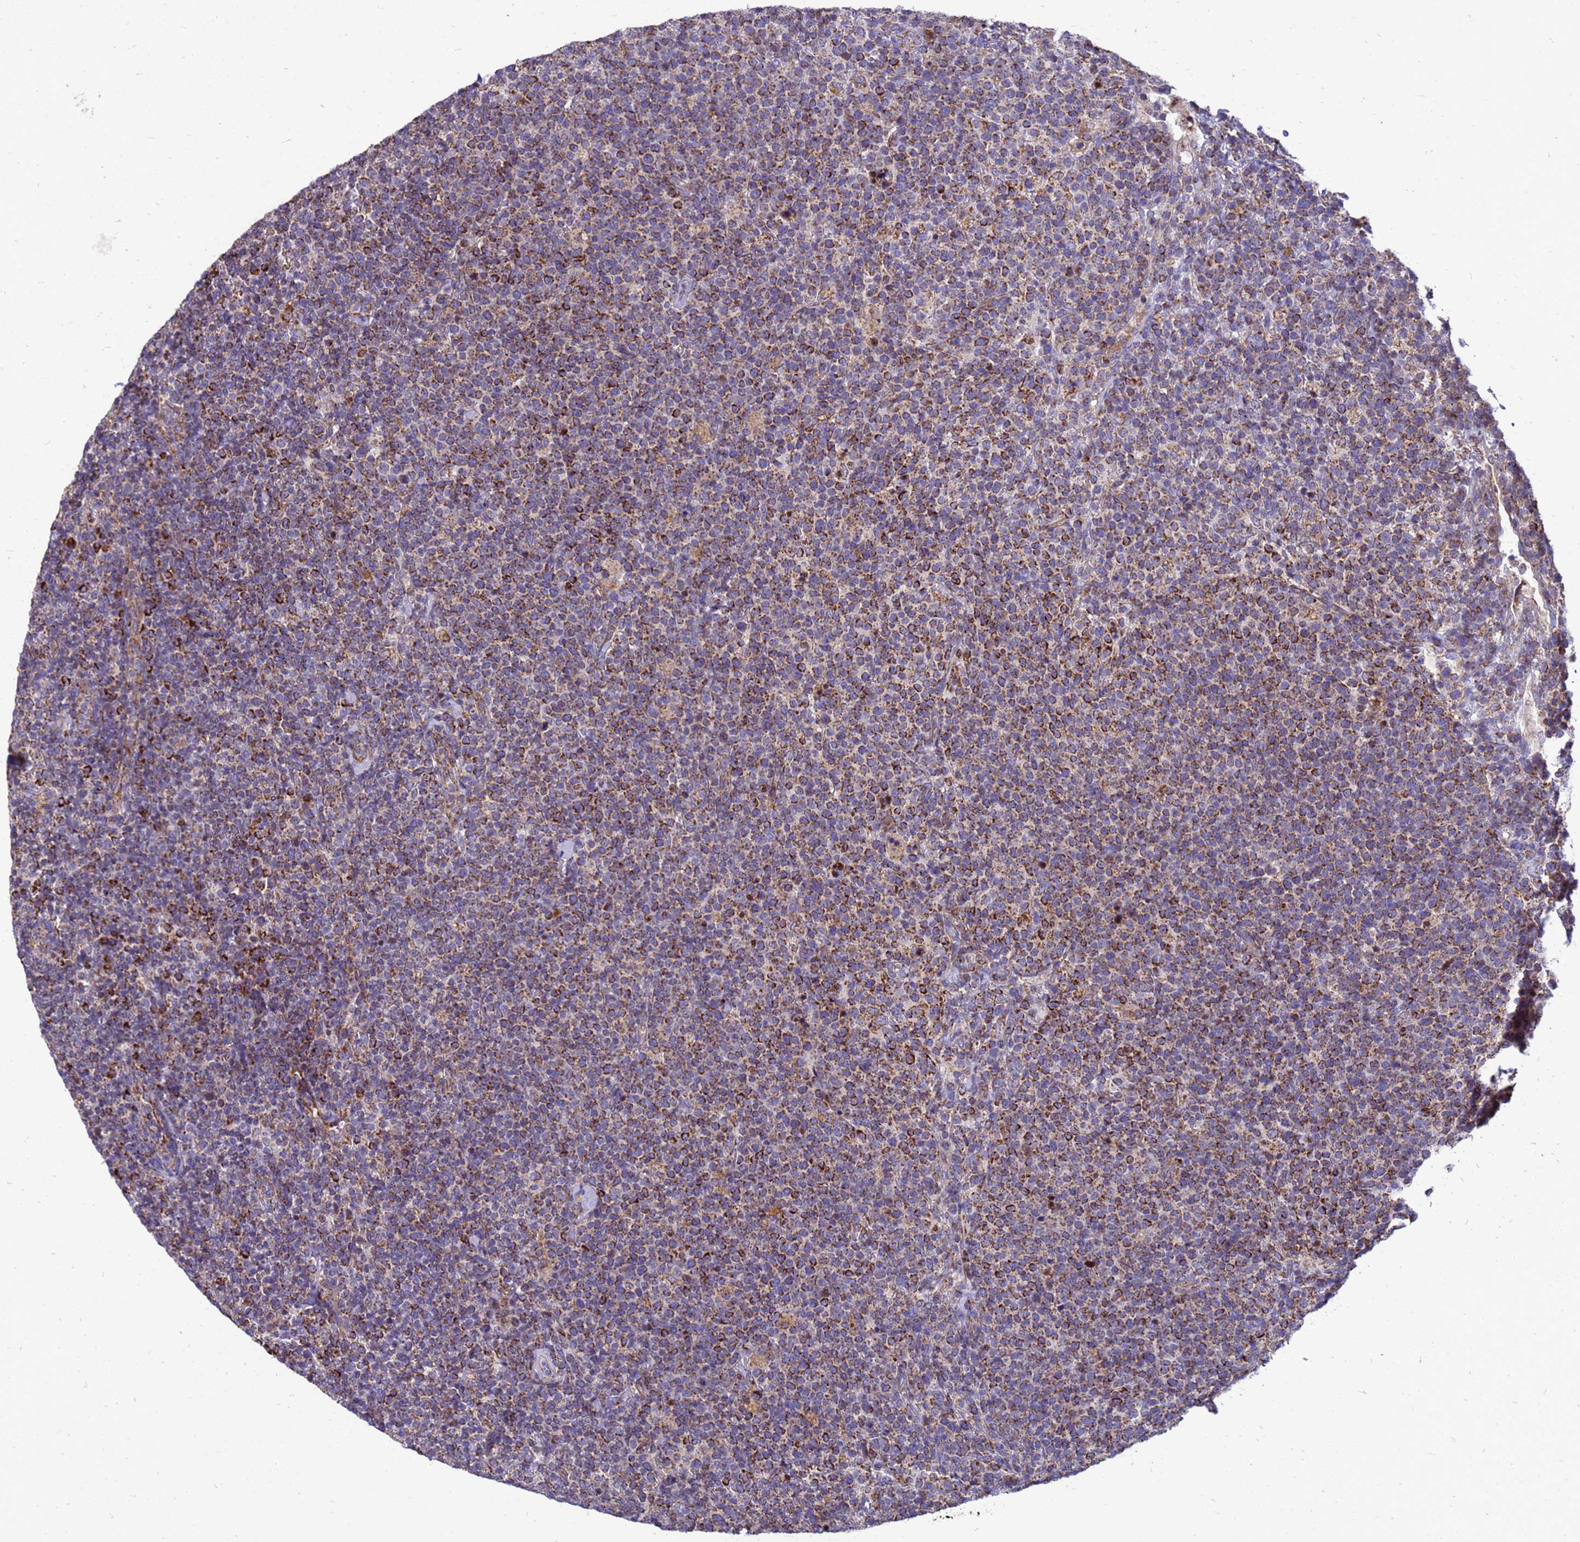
{"staining": {"intensity": "moderate", "quantity": ">75%", "location": "cytoplasmic/membranous"}, "tissue": "lymphoma", "cell_type": "Tumor cells", "image_type": "cancer", "snomed": [{"axis": "morphology", "description": "Malignant lymphoma, non-Hodgkin's type, High grade"}, {"axis": "topography", "description": "Lymph node"}], "caption": "Brown immunohistochemical staining in malignant lymphoma, non-Hodgkin's type (high-grade) exhibits moderate cytoplasmic/membranous positivity in about >75% of tumor cells. The staining is performed using DAB brown chromogen to label protein expression. The nuclei are counter-stained blue using hematoxylin.", "gene": "CMC4", "patient": {"sex": "male", "age": 61}}